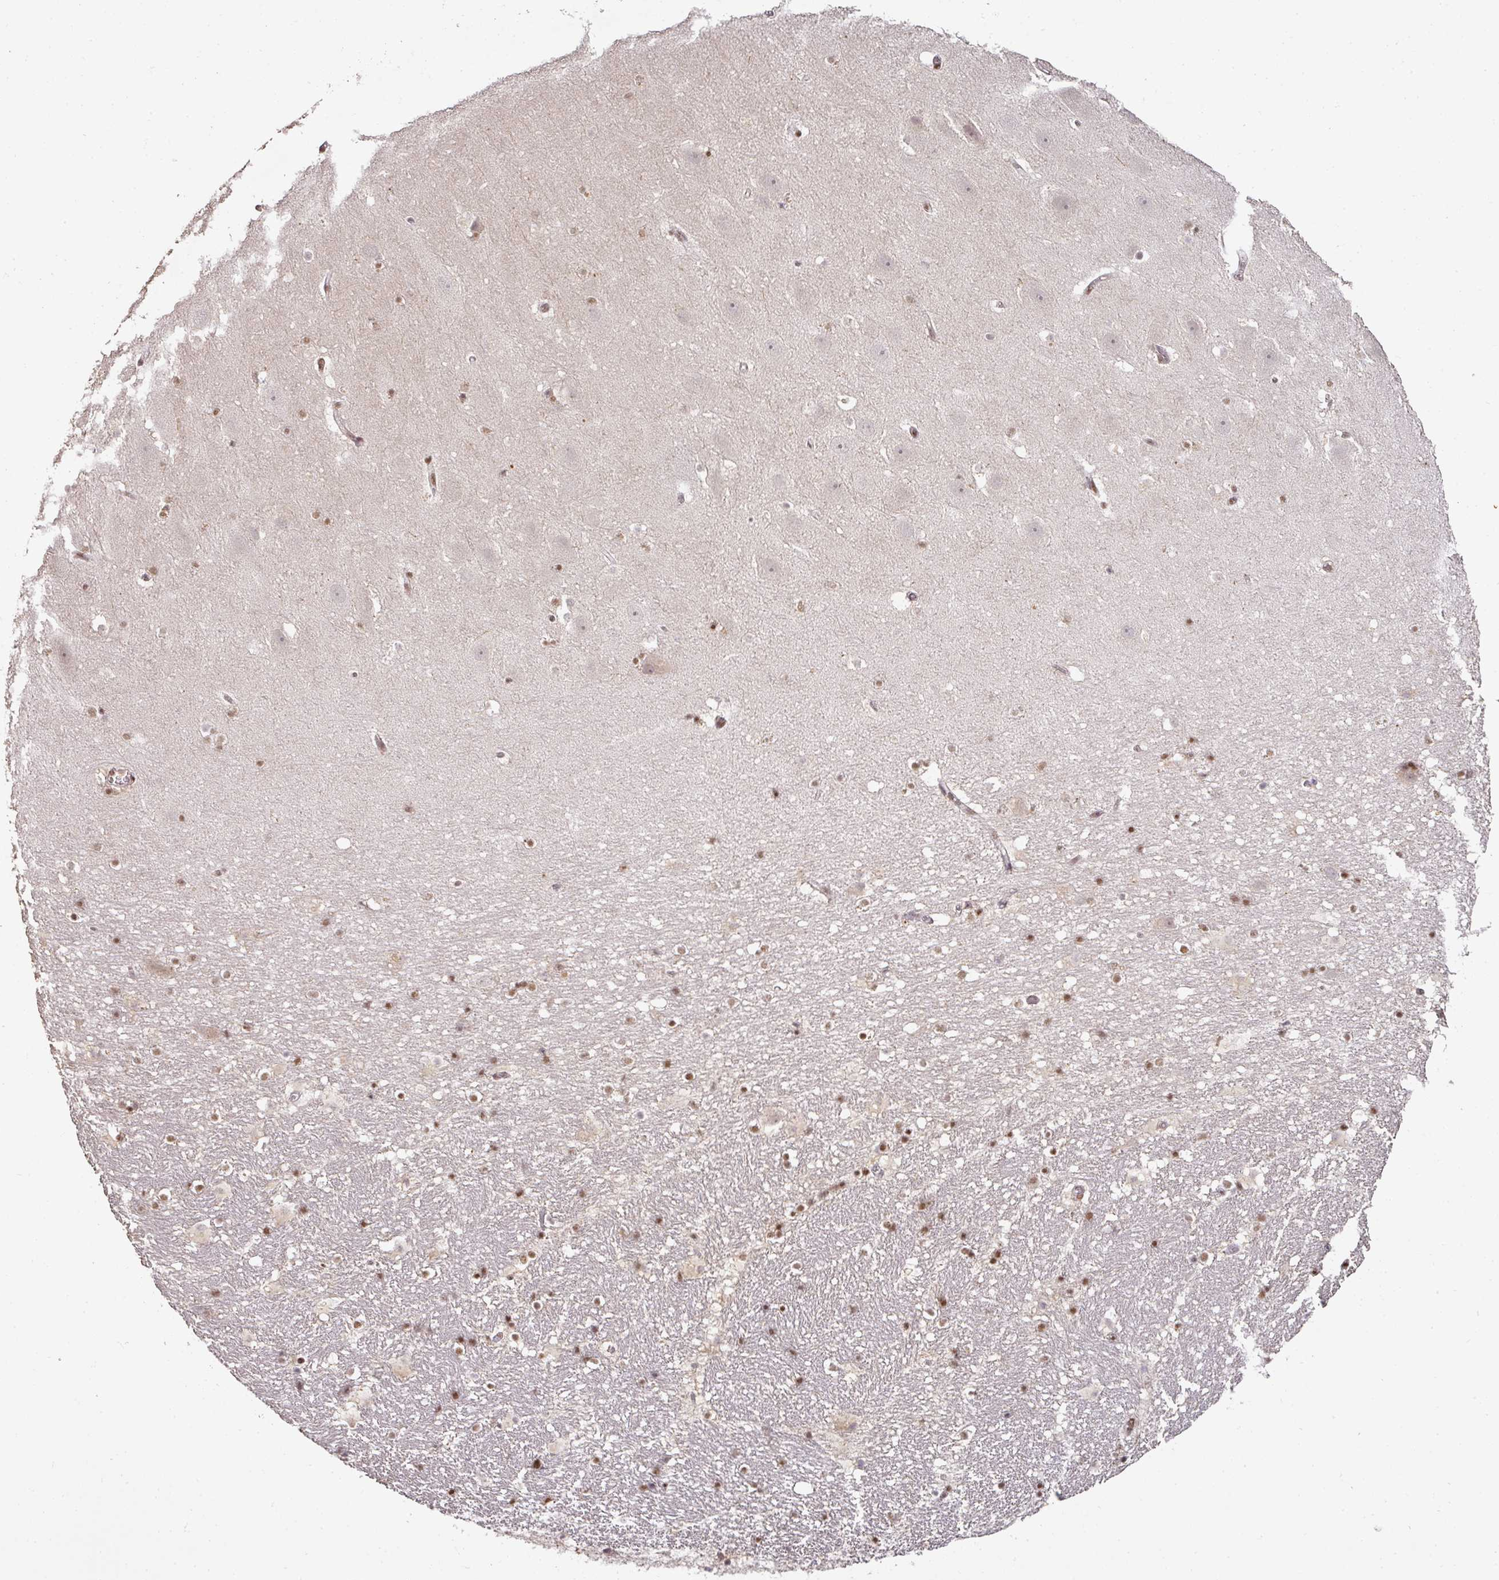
{"staining": {"intensity": "moderate", "quantity": "25%-75%", "location": "nuclear"}, "tissue": "hippocampus", "cell_type": "Glial cells", "image_type": "normal", "snomed": [{"axis": "morphology", "description": "Normal tissue, NOS"}, {"axis": "topography", "description": "Hippocampus"}], "caption": "Immunohistochemistry staining of benign hippocampus, which reveals medium levels of moderate nuclear expression in approximately 25%-75% of glial cells indicating moderate nuclear protein staining. The staining was performed using DAB (3,3'-diaminobenzidine) (brown) for protein detection and nuclei were counterstained in hematoxylin (blue).", "gene": "GPRIN2", "patient": {"sex": "male", "age": 37}}